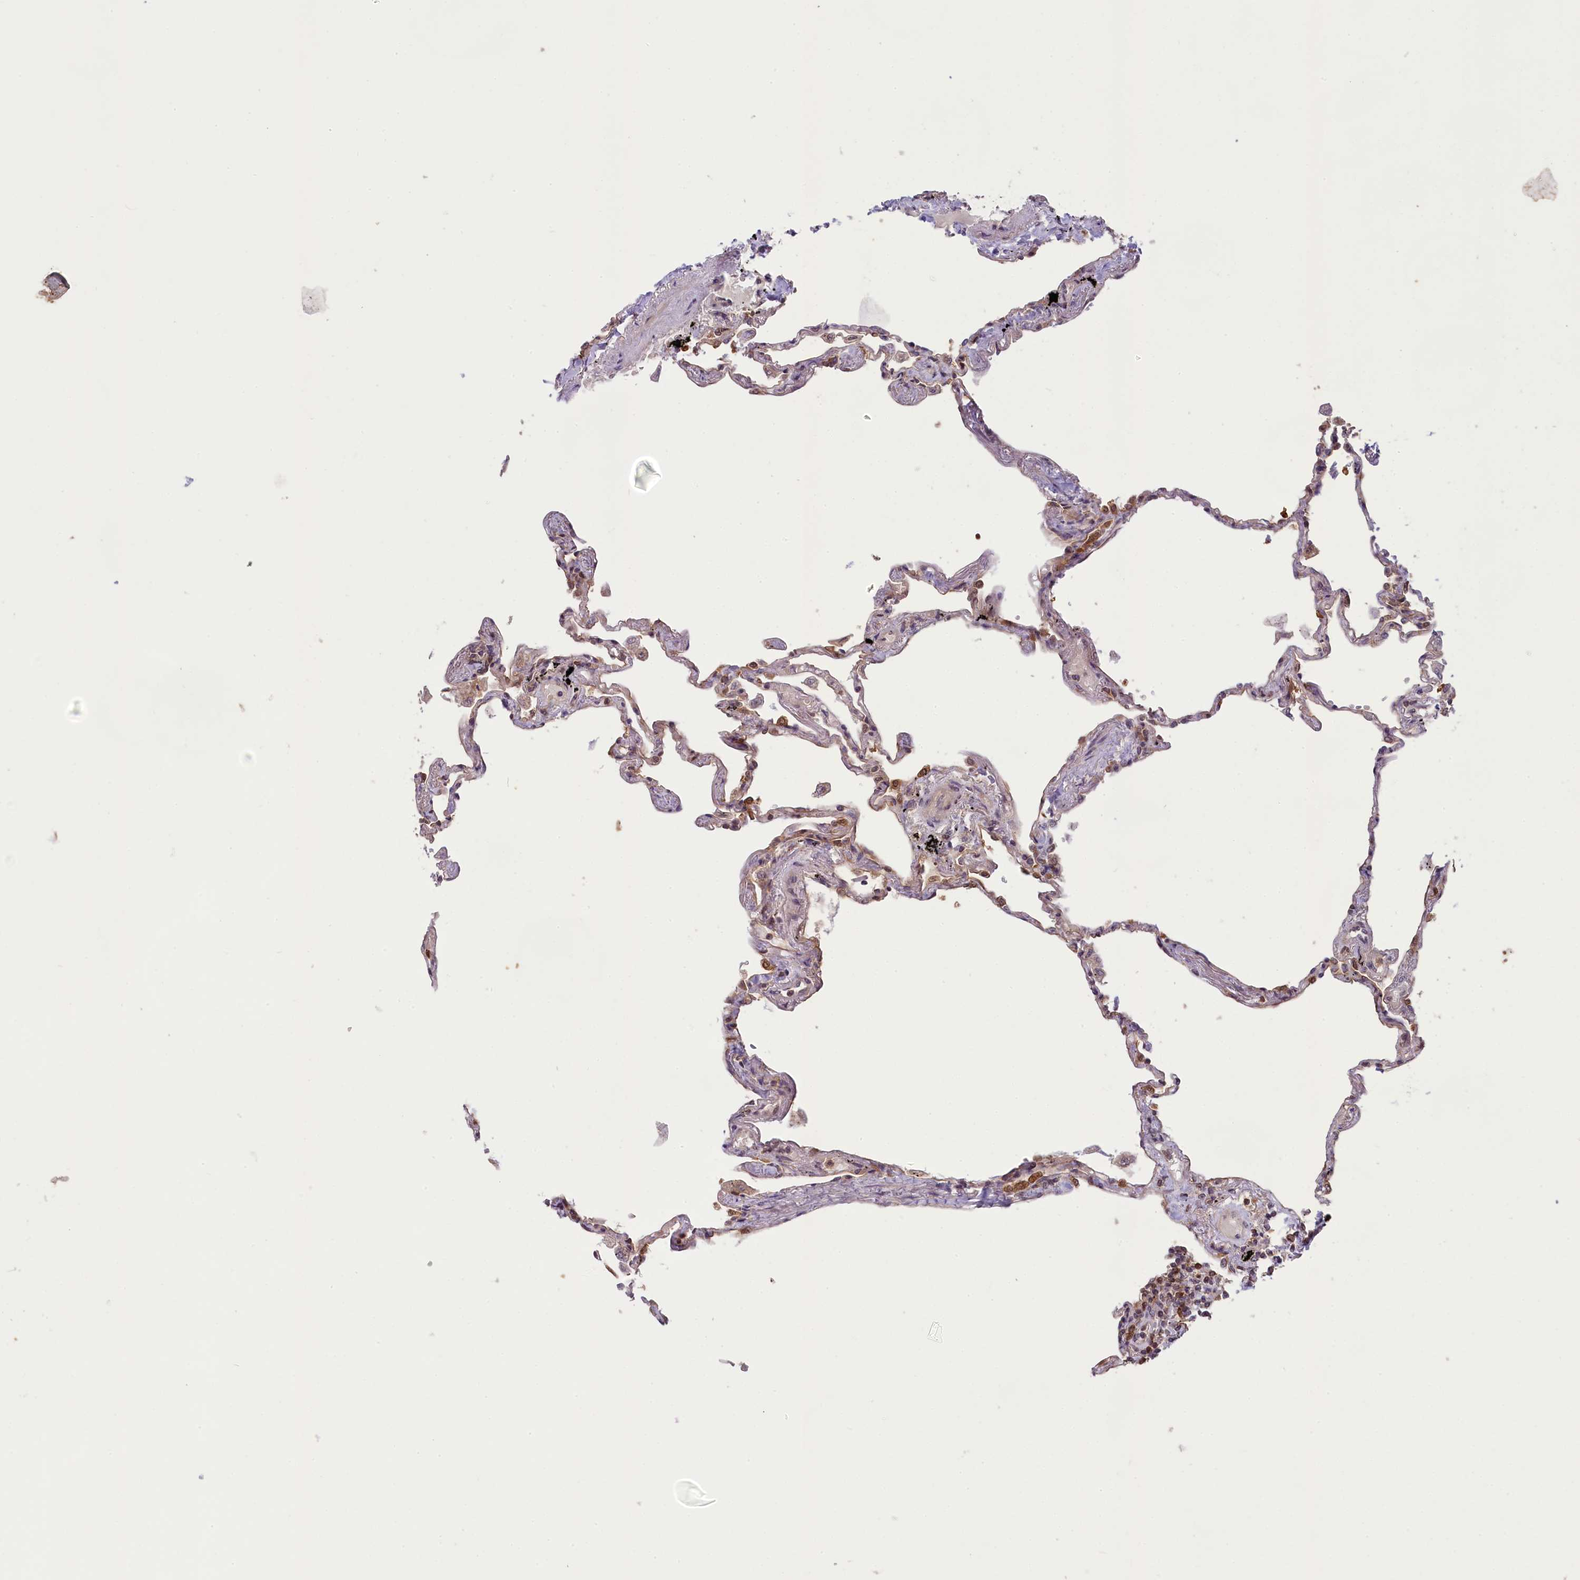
{"staining": {"intensity": "weak", "quantity": ">75%", "location": "cytoplasmic/membranous,nuclear"}, "tissue": "lung", "cell_type": "Alveolar cells", "image_type": "normal", "snomed": [{"axis": "morphology", "description": "Normal tissue, NOS"}, {"axis": "topography", "description": "Lung"}], "caption": "Immunohistochemistry (IHC) image of normal lung stained for a protein (brown), which displays low levels of weak cytoplasmic/membranous,nuclear expression in approximately >75% of alveolar cells.", "gene": "CARD8", "patient": {"sex": "female", "age": 67}}